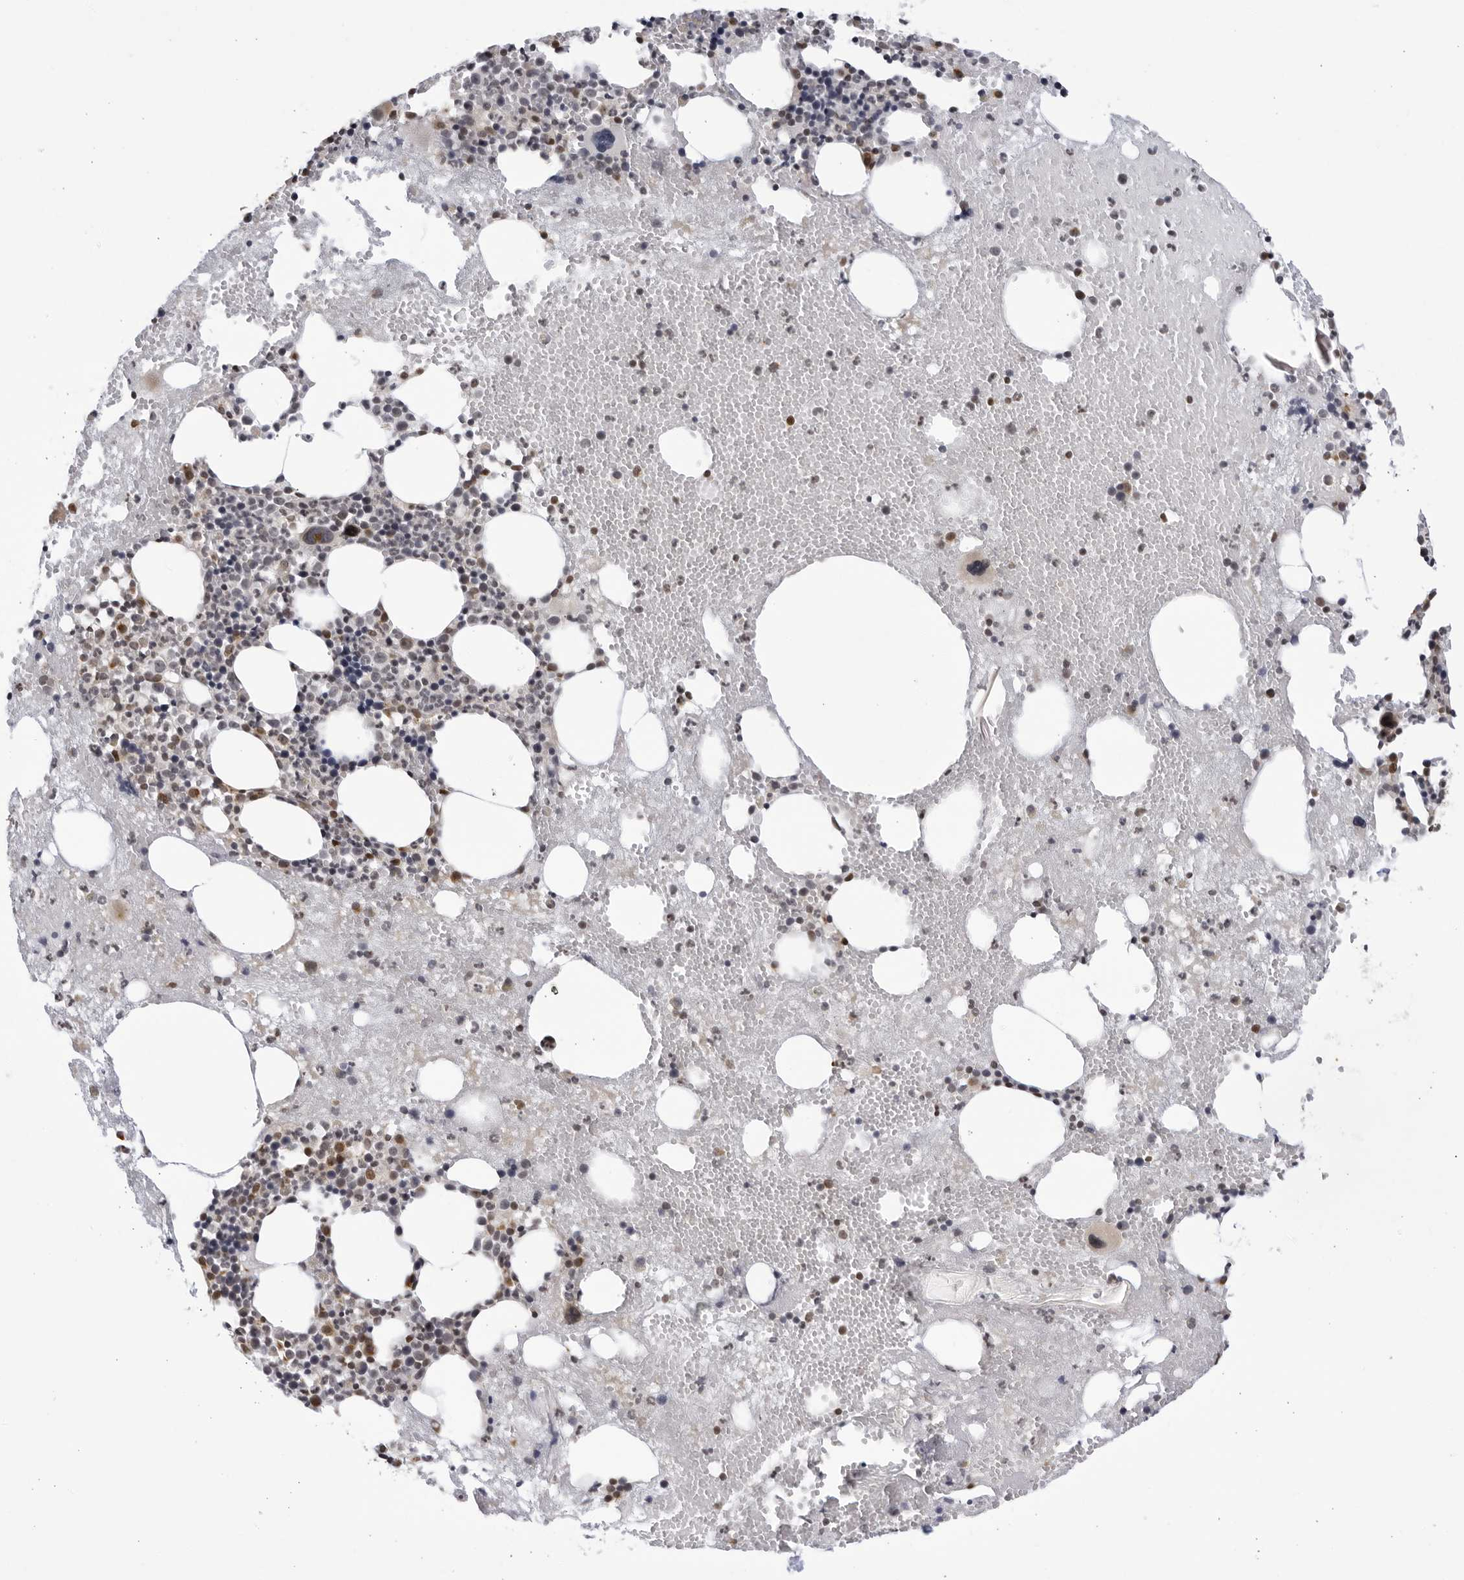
{"staining": {"intensity": "moderate", "quantity": "<25%", "location": "cytoplasmic/membranous,nuclear"}, "tissue": "bone marrow", "cell_type": "Hematopoietic cells", "image_type": "normal", "snomed": [{"axis": "morphology", "description": "Normal tissue, NOS"}, {"axis": "morphology", "description": "Inflammation, NOS"}, {"axis": "topography", "description": "Bone marrow"}], "caption": "Brown immunohistochemical staining in normal human bone marrow demonstrates moderate cytoplasmic/membranous,nuclear positivity in about <25% of hematopoietic cells.", "gene": "RASGEF1C", "patient": {"sex": "female", "age": 48}}